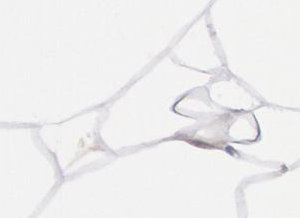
{"staining": {"intensity": "negative", "quantity": "none", "location": "none"}, "tissue": "adipose tissue", "cell_type": "Adipocytes", "image_type": "normal", "snomed": [{"axis": "morphology", "description": "Normal tissue, NOS"}, {"axis": "morphology", "description": "Duct carcinoma"}, {"axis": "topography", "description": "Breast"}, {"axis": "topography", "description": "Adipose tissue"}], "caption": "This histopathology image is of normal adipose tissue stained with immunohistochemistry to label a protein in brown with the nuclei are counter-stained blue. There is no positivity in adipocytes.", "gene": "PTGS2", "patient": {"sex": "female", "age": 37}}